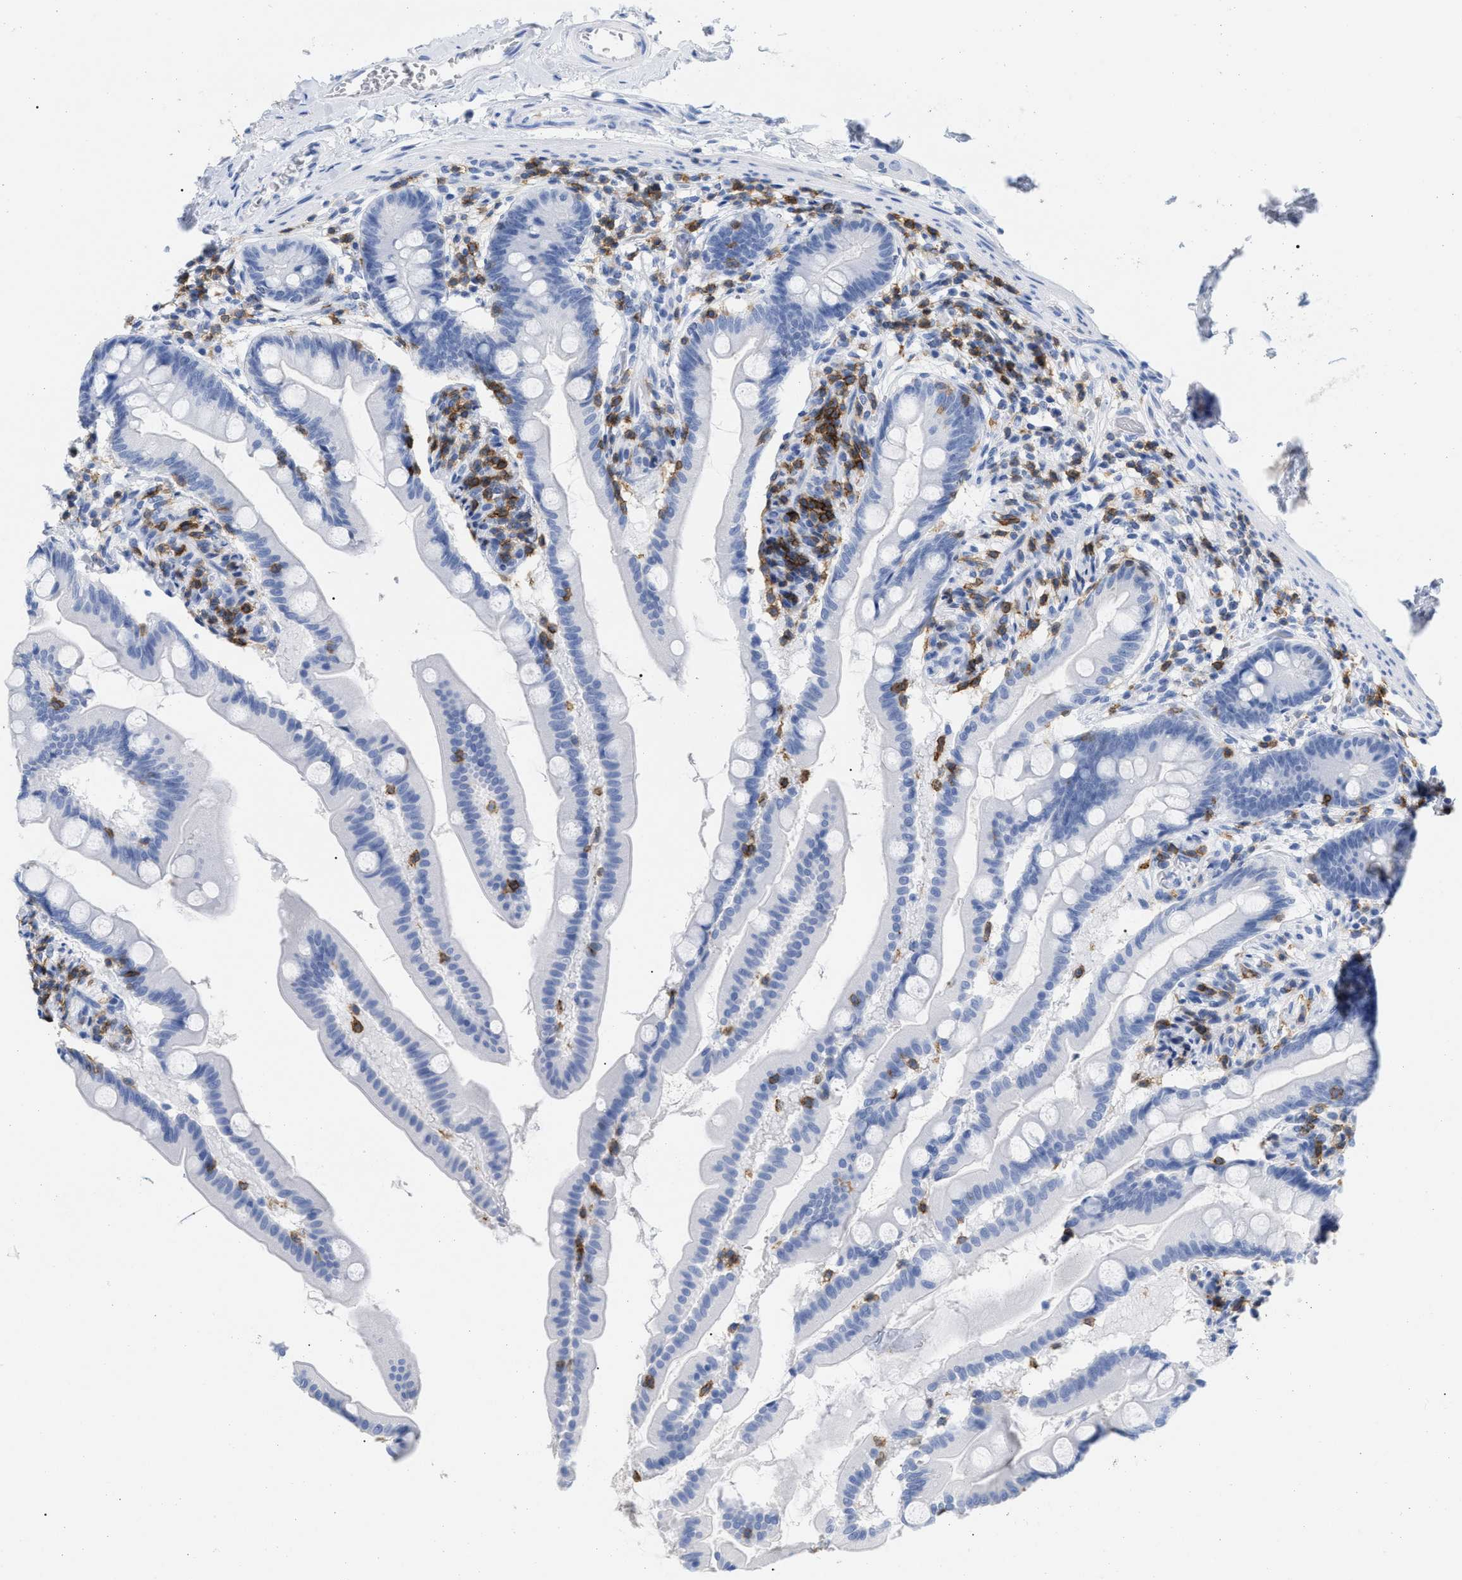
{"staining": {"intensity": "negative", "quantity": "none", "location": "none"}, "tissue": "small intestine", "cell_type": "Glandular cells", "image_type": "normal", "snomed": [{"axis": "morphology", "description": "Normal tissue, NOS"}, {"axis": "topography", "description": "Small intestine"}], "caption": "DAB immunohistochemical staining of unremarkable human small intestine exhibits no significant expression in glandular cells.", "gene": "CD5", "patient": {"sex": "female", "age": 56}}